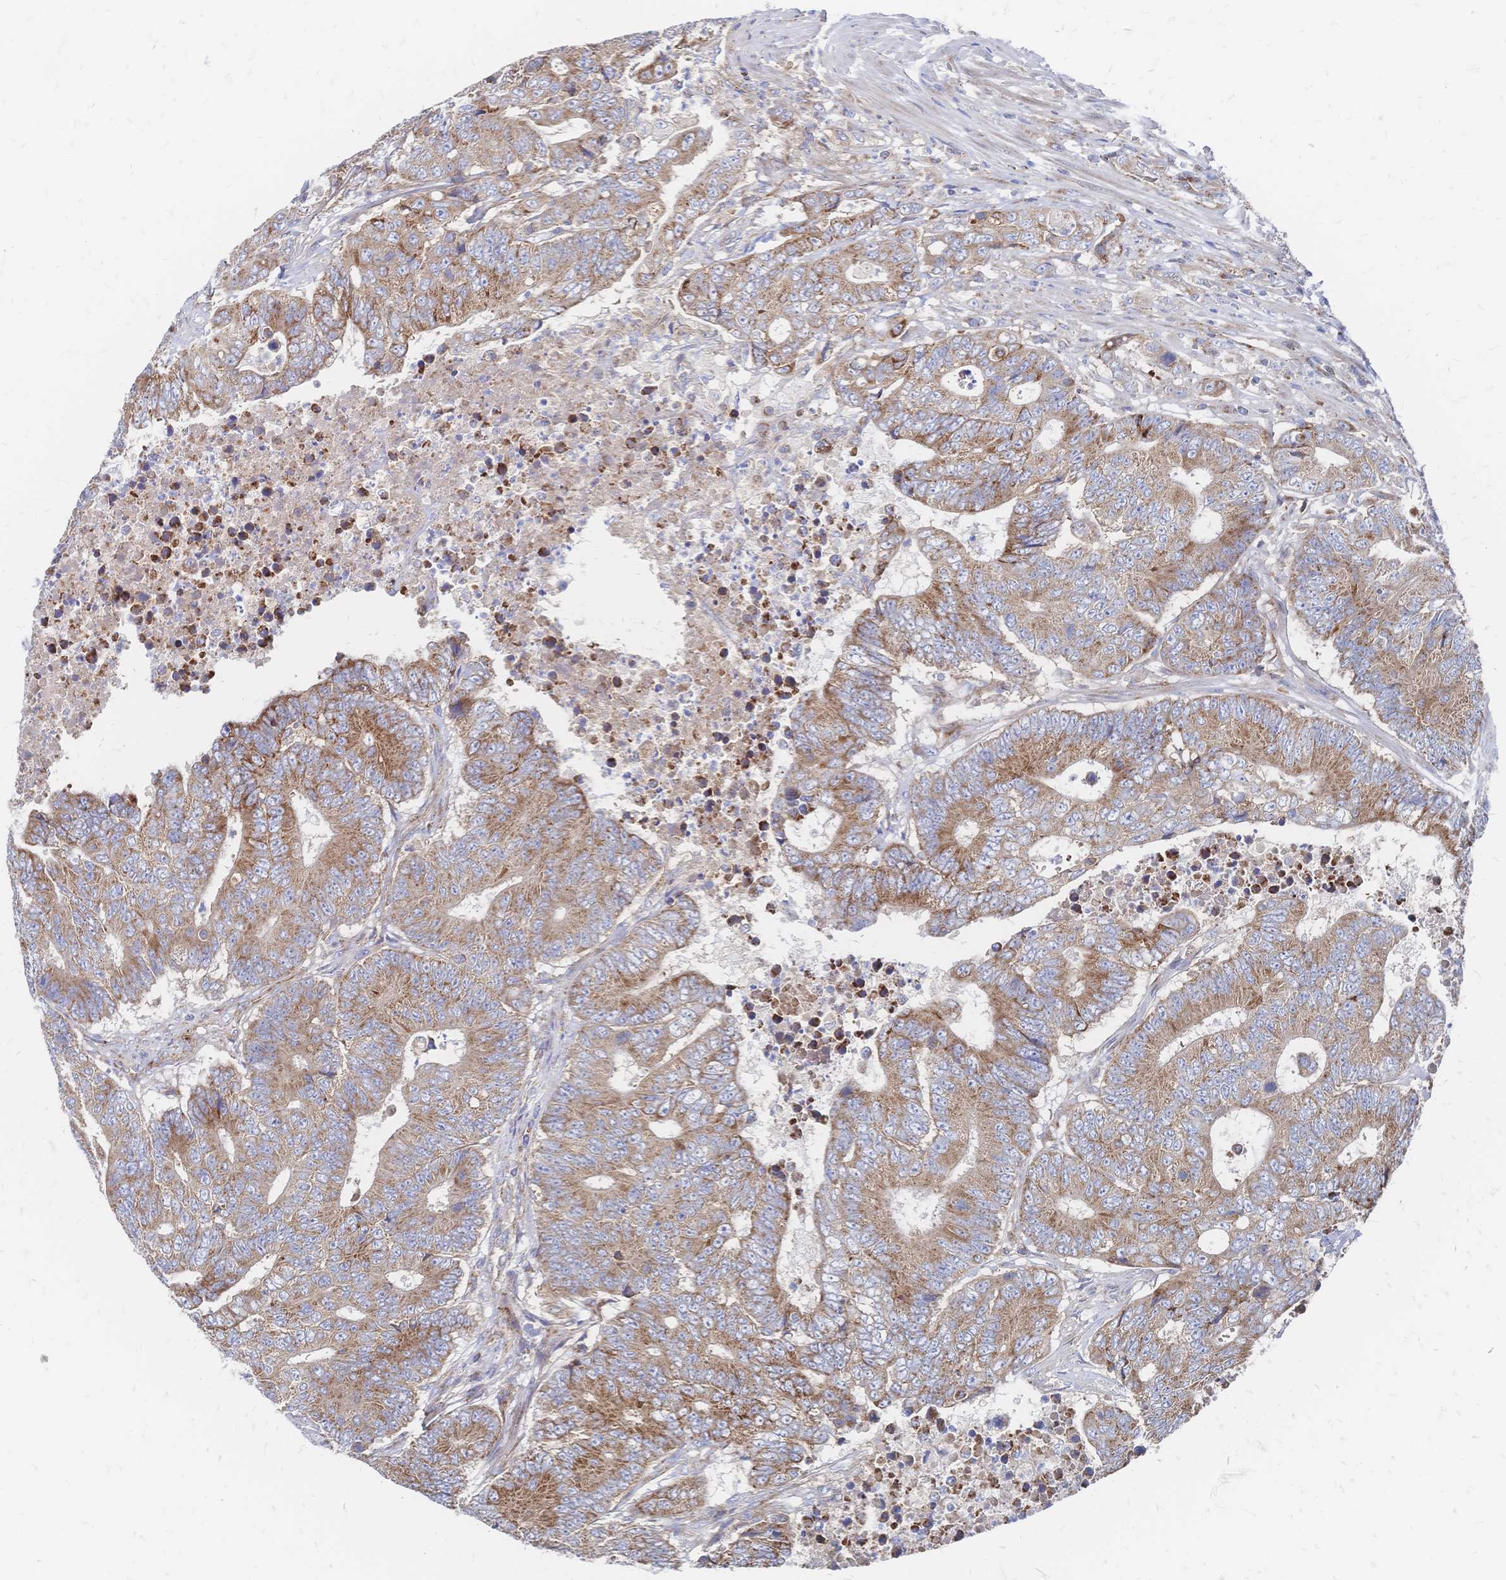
{"staining": {"intensity": "moderate", "quantity": ">75%", "location": "cytoplasmic/membranous"}, "tissue": "colorectal cancer", "cell_type": "Tumor cells", "image_type": "cancer", "snomed": [{"axis": "morphology", "description": "Adenocarcinoma, NOS"}, {"axis": "topography", "description": "Colon"}], "caption": "Colorectal cancer (adenocarcinoma) stained for a protein (brown) reveals moderate cytoplasmic/membranous positive positivity in about >75% of tumor cells.", "gene": "SORBS1", "patient": {"sex": "female", "age": 48}}